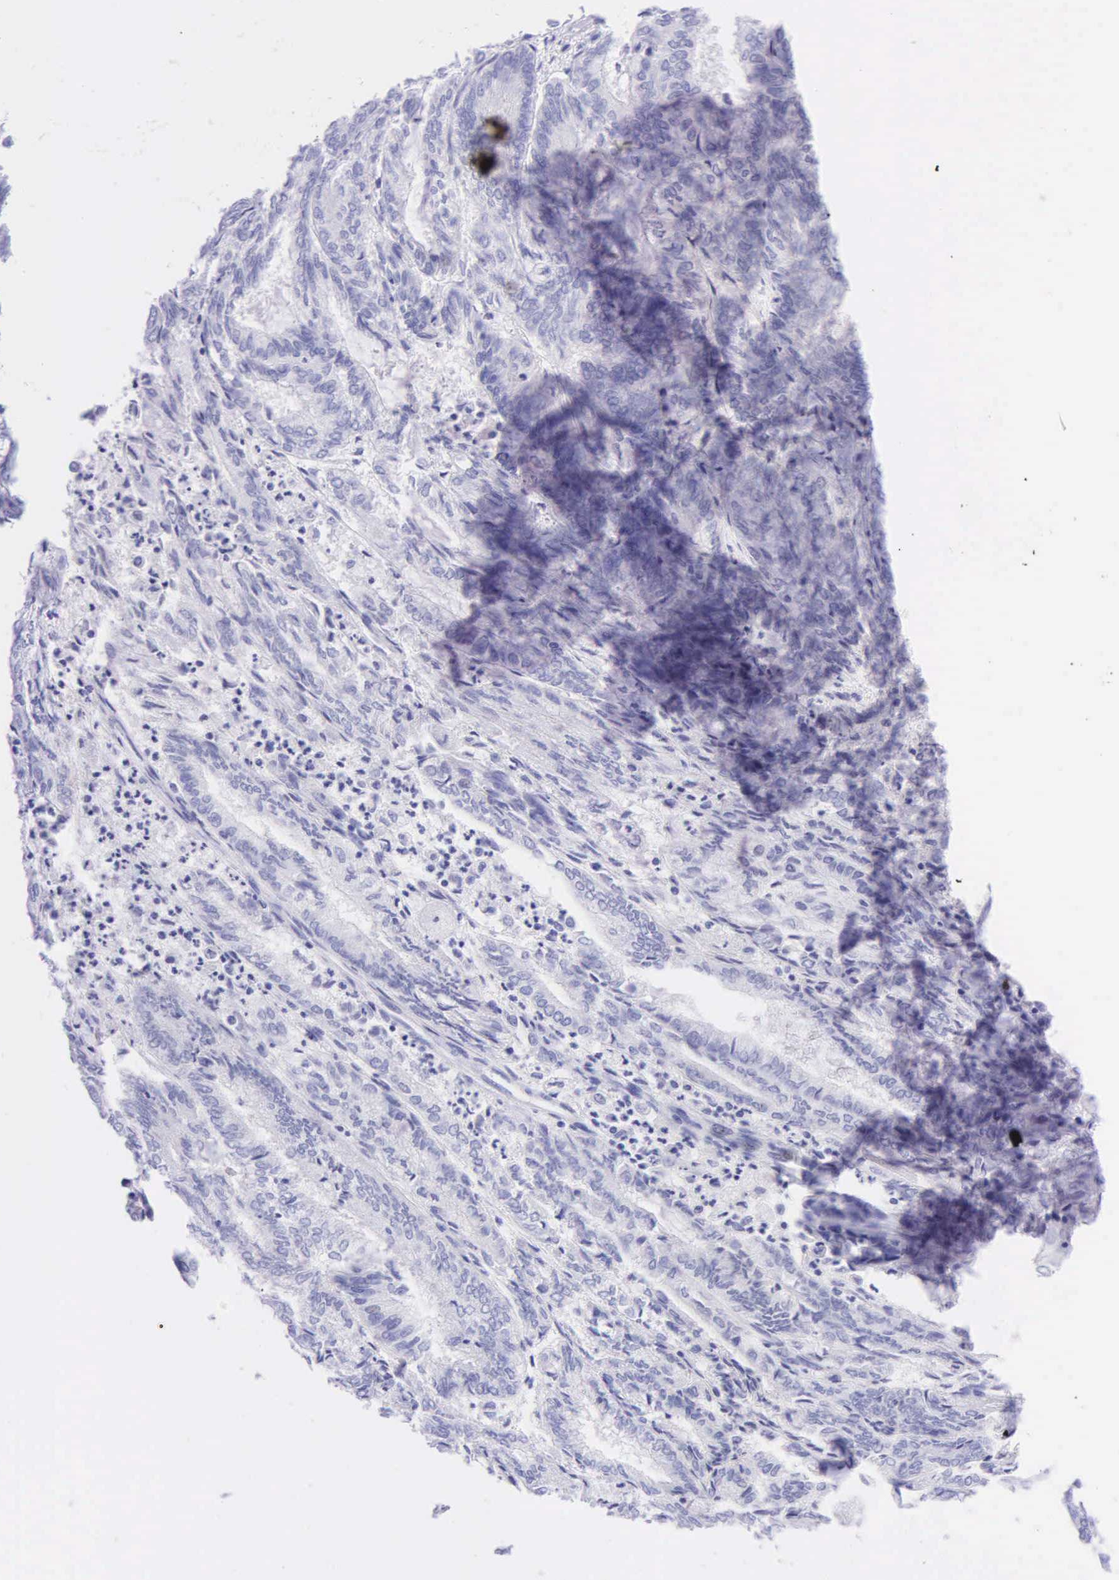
{"staining": {"intensity": "negative", "quantity": "none", "location": "none"}, "tissue": "endometrial cancer", "cell_type": "Tumor cells", "image_type": "cancer", "snomed": [{"axis": "morphology", "description": "Adenocarcinoma, NOS"}, {"axis": "topography", "description": "Endometrium"}], "caption": "There is no significant positivity in tumor cells of endometrial cancer.", "gene": "DES", "patient": {"sex": "female", "age": 59}}